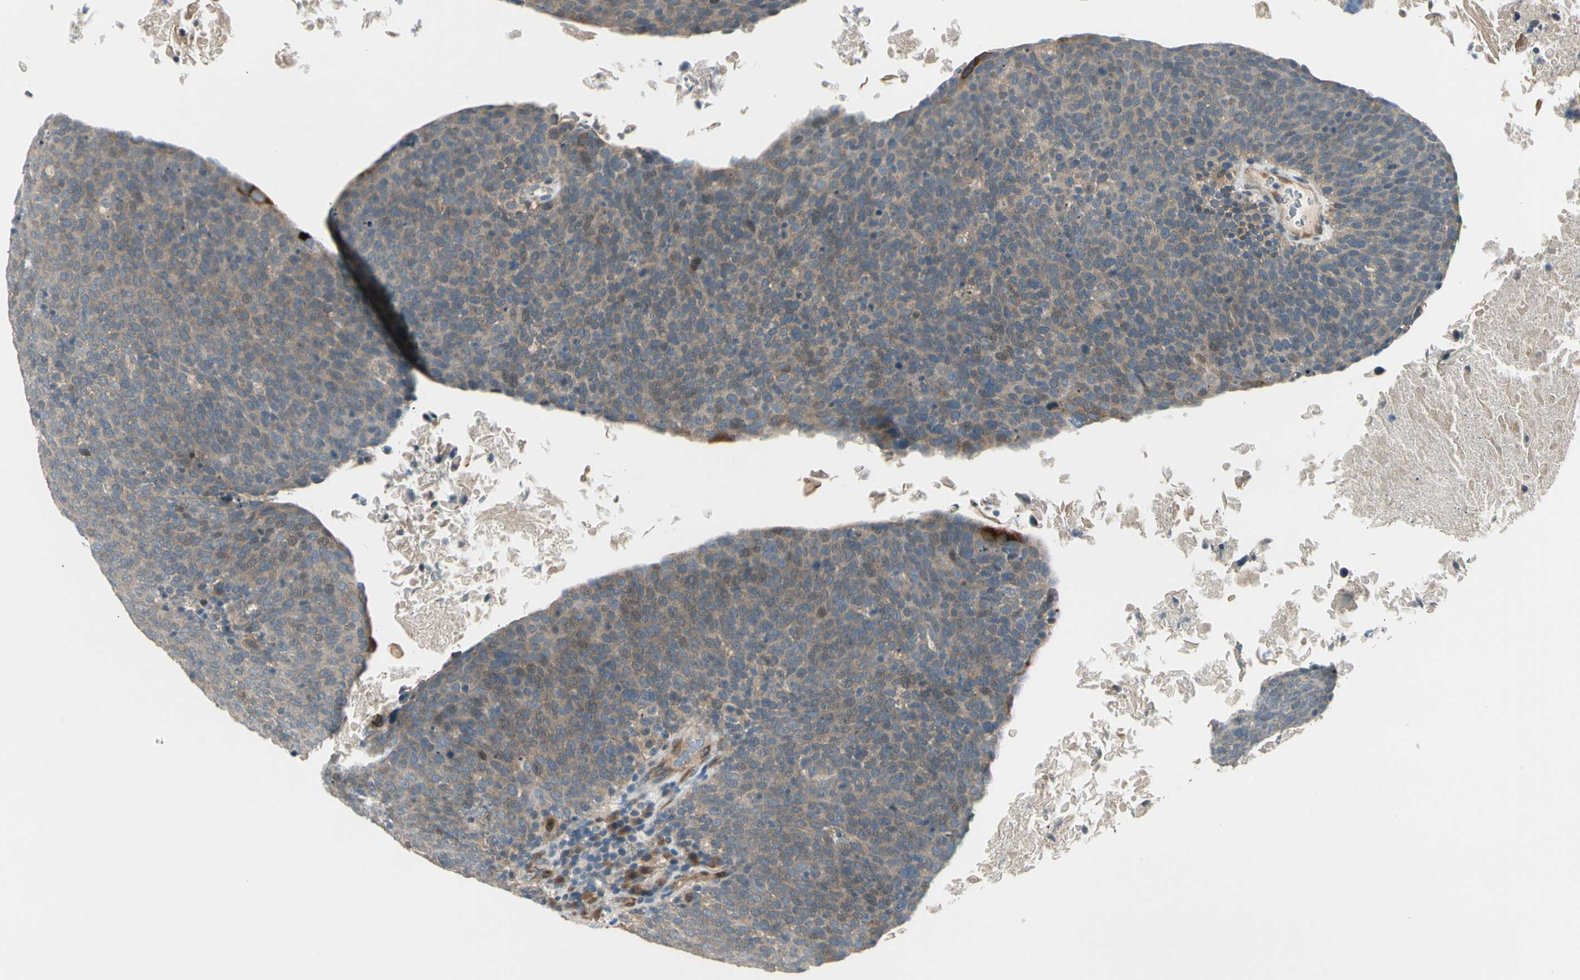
{"staining": {"intensity": "weak", "quantity": ">75%", "location": "cytoplasmic/membranous"}, "tissue": "head and neck cancer", "cell_type": "Tumor cells", "image_type": "cancer", "snomed": [{"axis": "morphology", "description": "Squamous cell carcinoma, NOS"}, {"axis": "morphology", "description": "Squamous cell carcinoma, metastatic, NOS"}, {"axis": "topography", "description": "Lymph node"}, {"axis": "topography", "description": "Head-Neck"}], "caption": "Immunohistochemistry micrograph of human head and neck metastatic squamous cell carcinoma stained for a protein (brown), which exhibits low levels of weak cytoplasmic/membranous expression in approximately >75% of tumor cells.", "gene": "SVBP", "patient": {"sex": "male", "age": 62}}